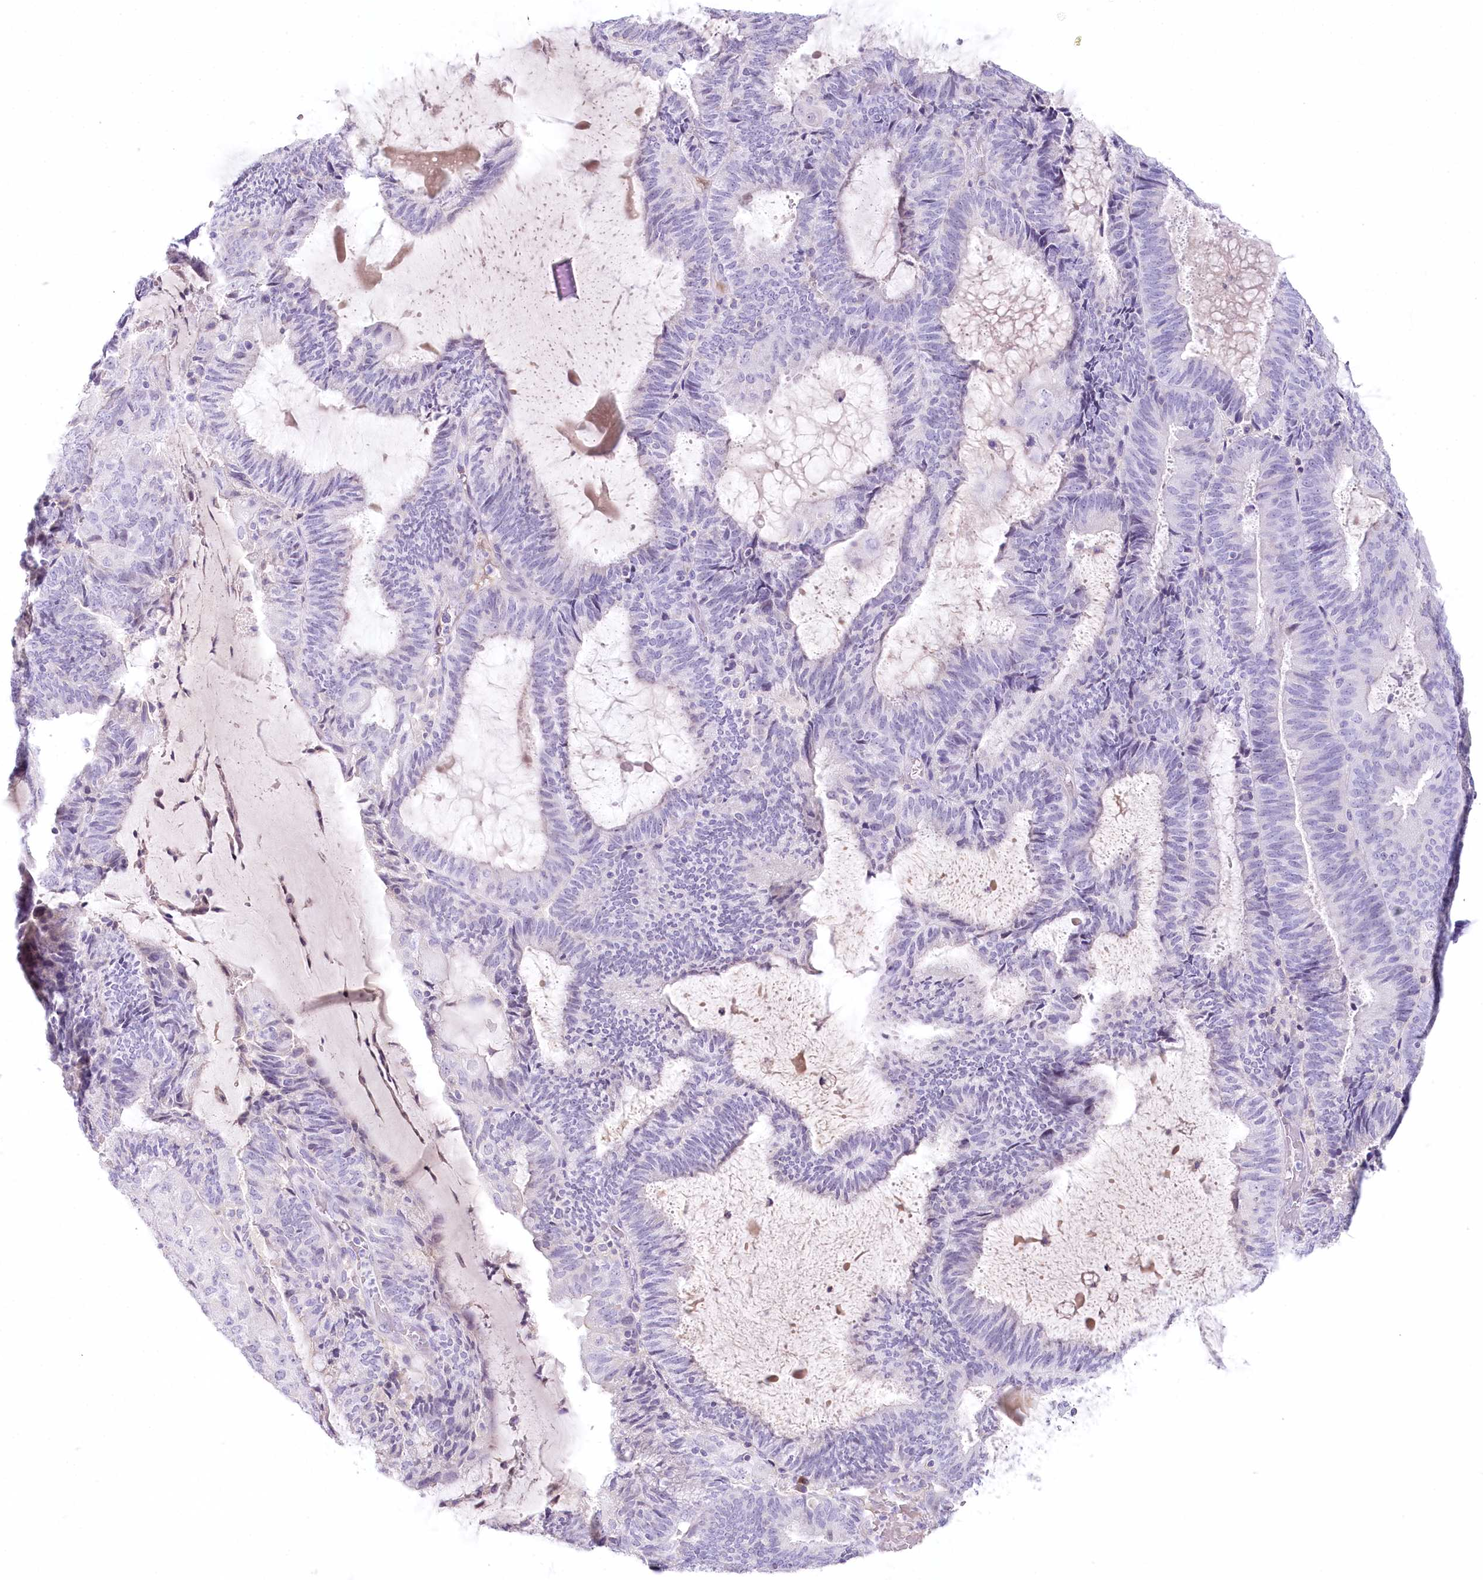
{"staining": {"intensity": "negative", "quantity": "none", "location": "none"}, "tissue": "endometrial cancer", "cell_type": "Tumor cells", "image_type": "cancer", "snomed": [{"axis": "morphology", "description": "Adenocarcinoma, NOS"}, {"axis": "topography", "description": "Endometrium"}], "caption": "Endometrial cancer was stained to show a protein in brown. There is no significant positivity in tumor cells.", "gene": "MYOZ1", "patient": {"sex": "female", "age": 81}}